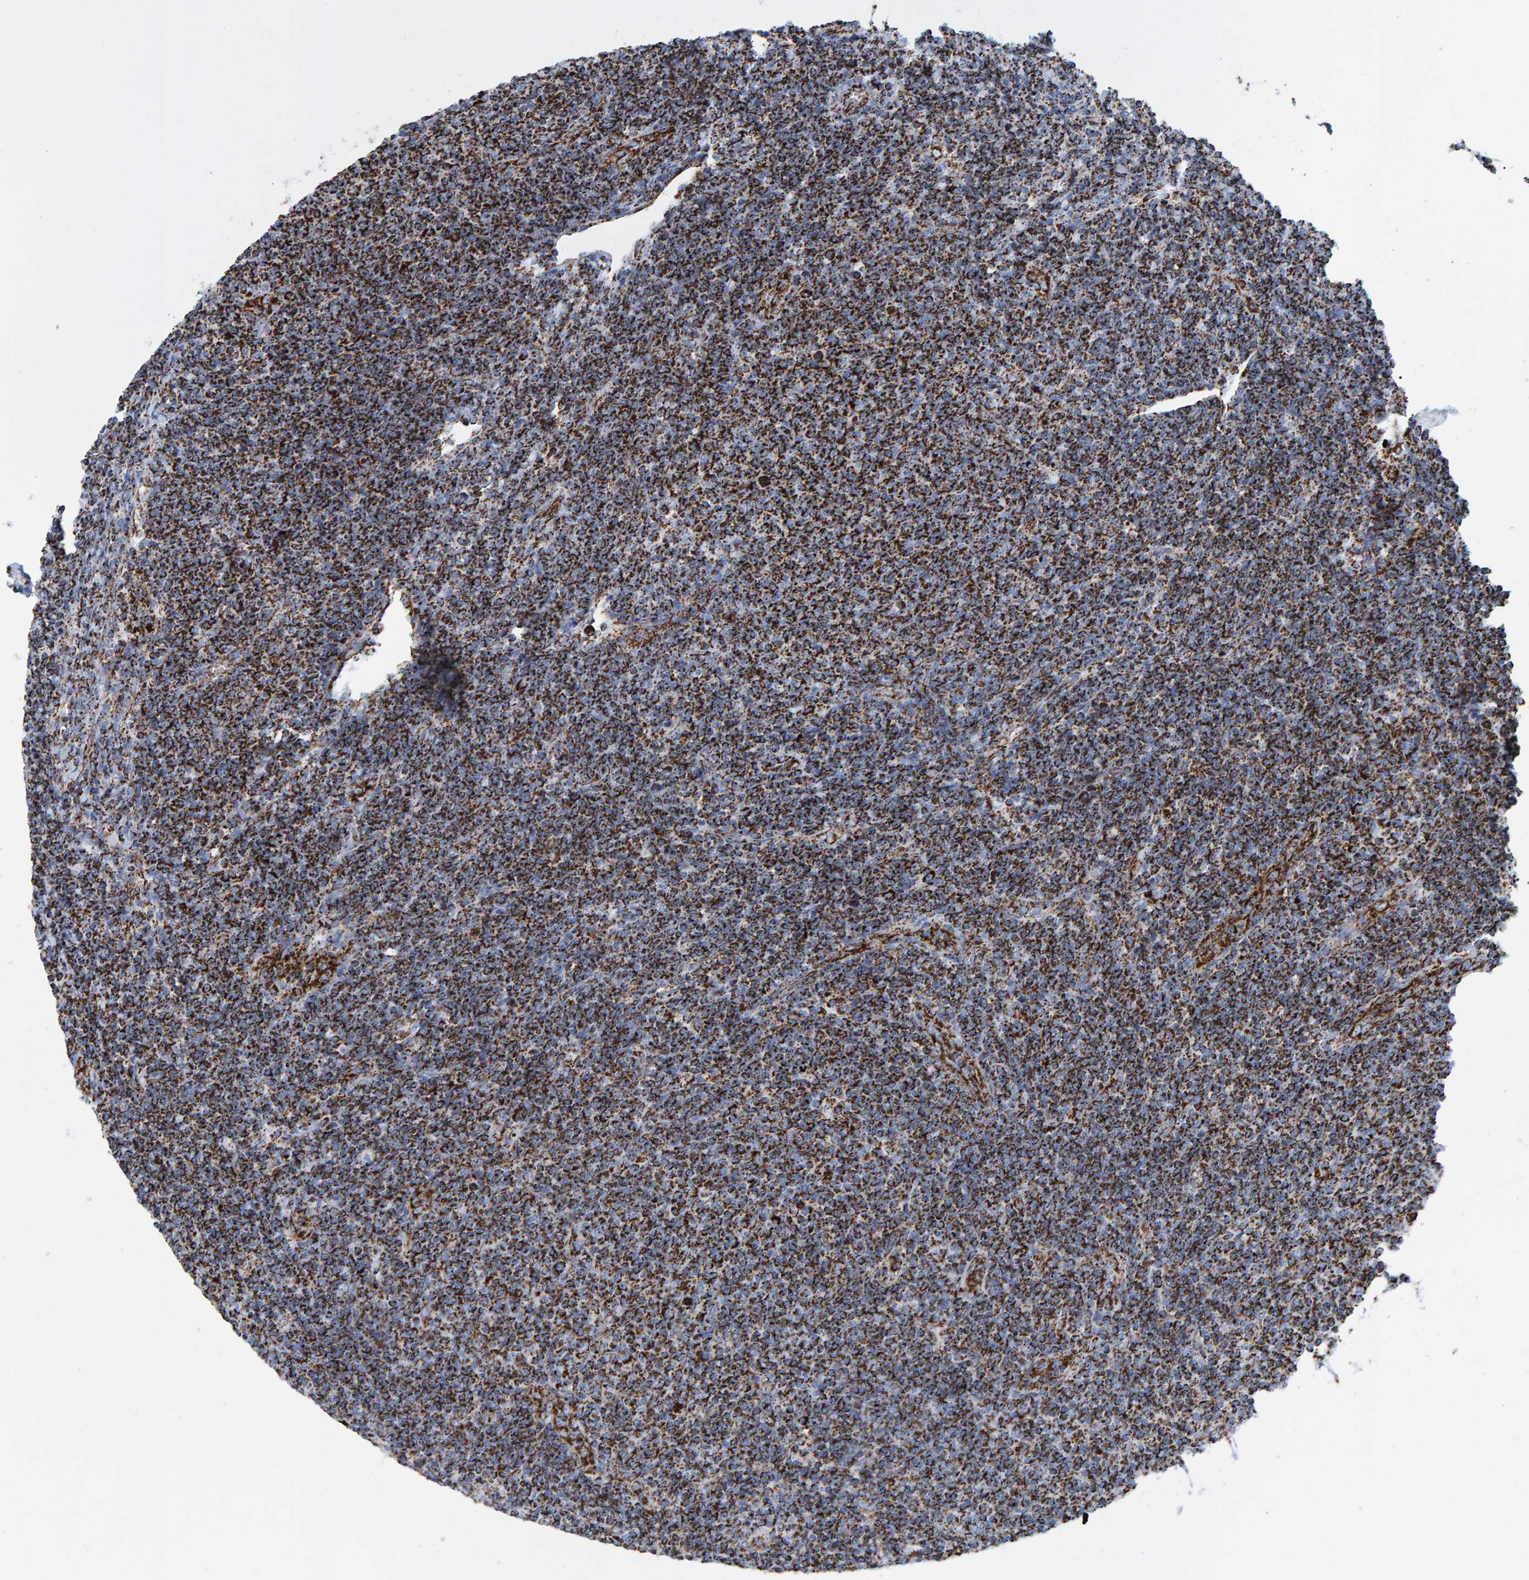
{"staining": {"intensity": "strong", "quantity": ">75%", "location": "cytoplasmic/membranous"}, "tissue": "lymphoma", "cell_type": "Tumor cells", "image_type": "cancer", "snomed": [{"axis": "morphology", "description": "Malignant lymphoma, non-Hodgkin's type, Low grade"}, {"axis": "topography", "description": "Lymph node"}], "caption": "Immunohistochemical staining of human low-grade malignant lymphoma, non-Hodgkin's type shows high levels of strong cytoplasmic/membranous protein staining in approximately >75% of tumor cells.", "gene": "ENSG00000262660", "patient": {"sex": "male", "age": 66}}